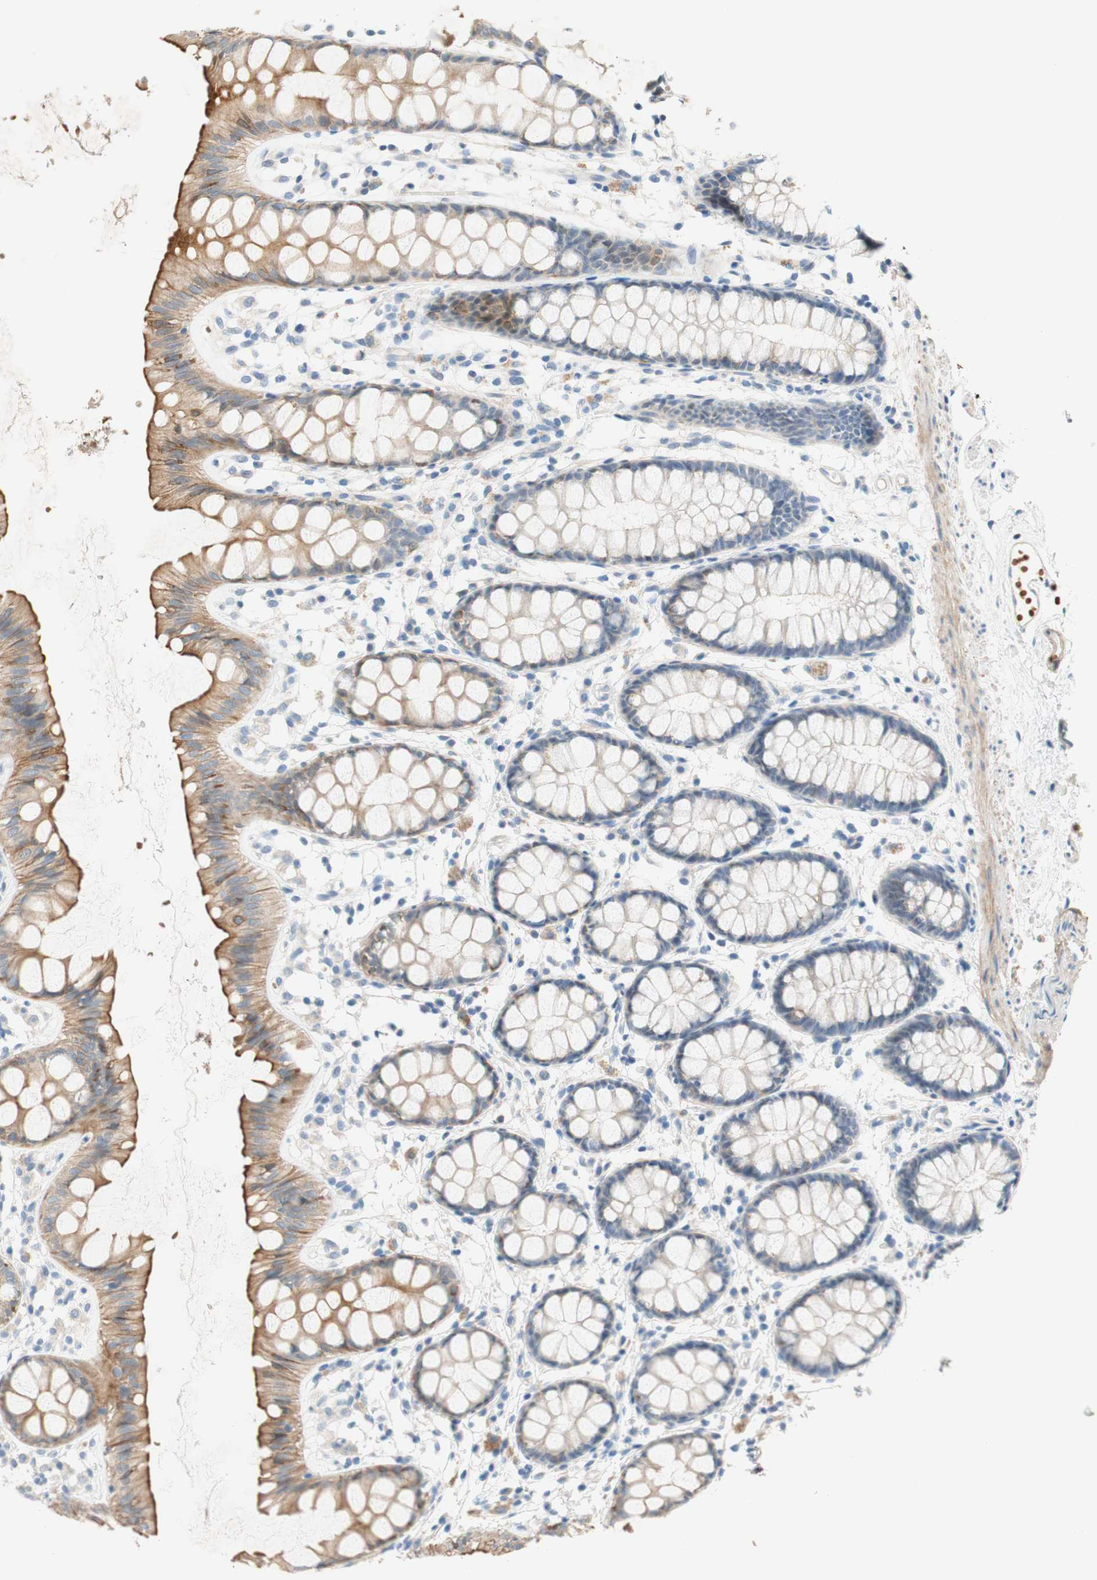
{"staining": {"intensity": "moderate", "quantity": "25%-75%", "location": "cytoplasmic/membranous"}, "tissue": "rectum", "cell_type": "Glandular cells", "image_type": "normal", "snomed": [{"axis": "morphology", "description": "Normal tissue, NOS"}, {"axis": "topography", "description": "Rectum"}], "caption": "A micrograph showing moderate cytoplasmic/membranous staining in approximately 25%-75% of glandular cells in normal rectum, as visualized by brown immunohistochemical staining.", "gene": "ENTREP2", "patient": {"sex": "female", "age": 66}}